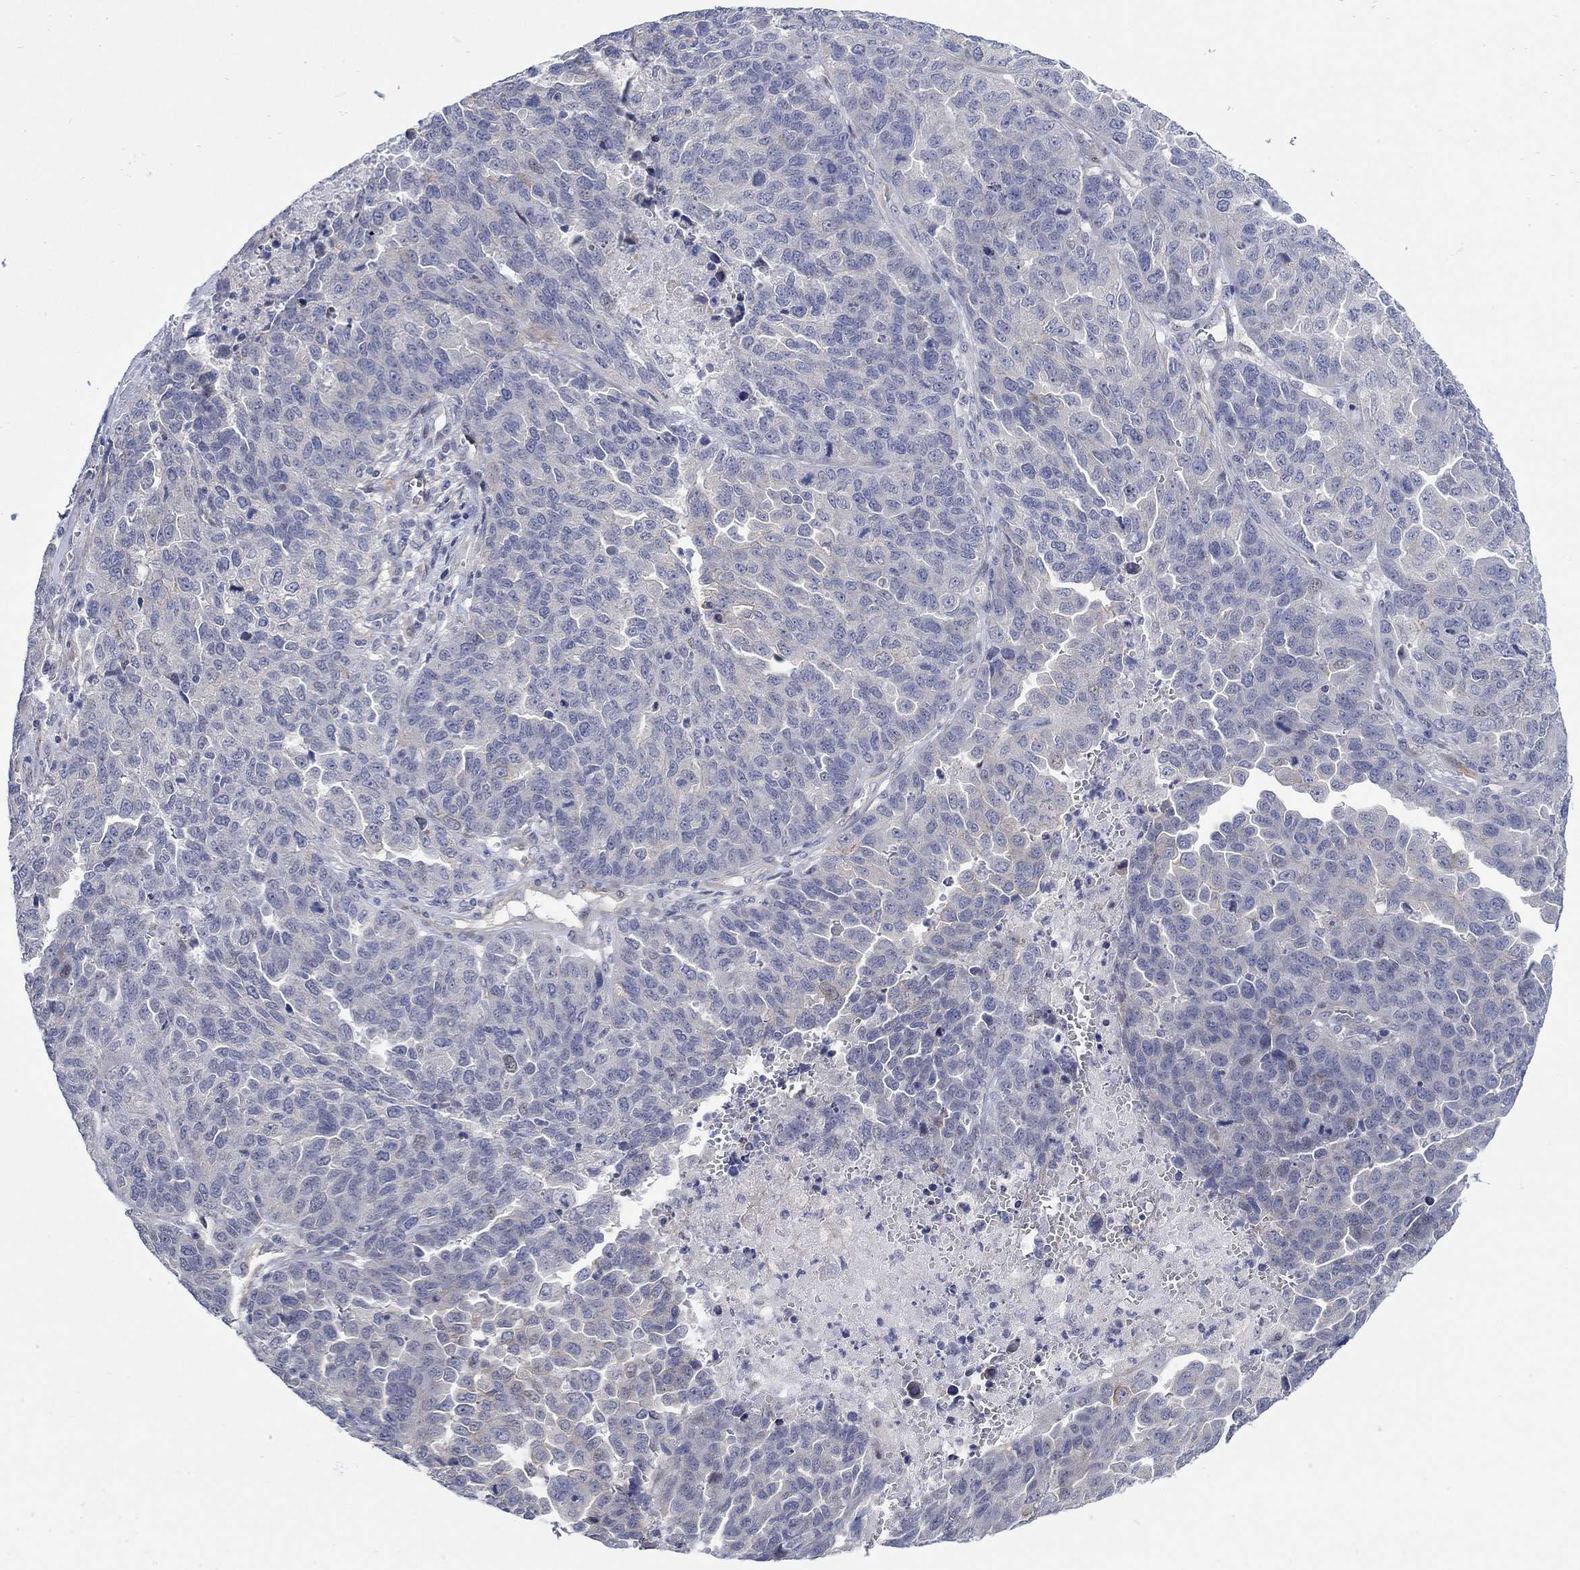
{"staining": {"intensity": "weak", "quantity": "<25%", "location": "cytoplasmic/membranous"}, "tissue": "ovarian cancer", "cell_type": "Tumor cells", "image_type": "cancer", "snomed": [{"axis": "morphology", "description": "Cystadenocarcinoma, serous, NOS"}, {"axis": "topography", "description": "Ovary"}], "caption": "DAB immunohistochemical staining of human ovarian cancer reveals no significant staining in tumor cells.", "gene": "SCN7A", "patient": {"sex": "female", "age": 87}}